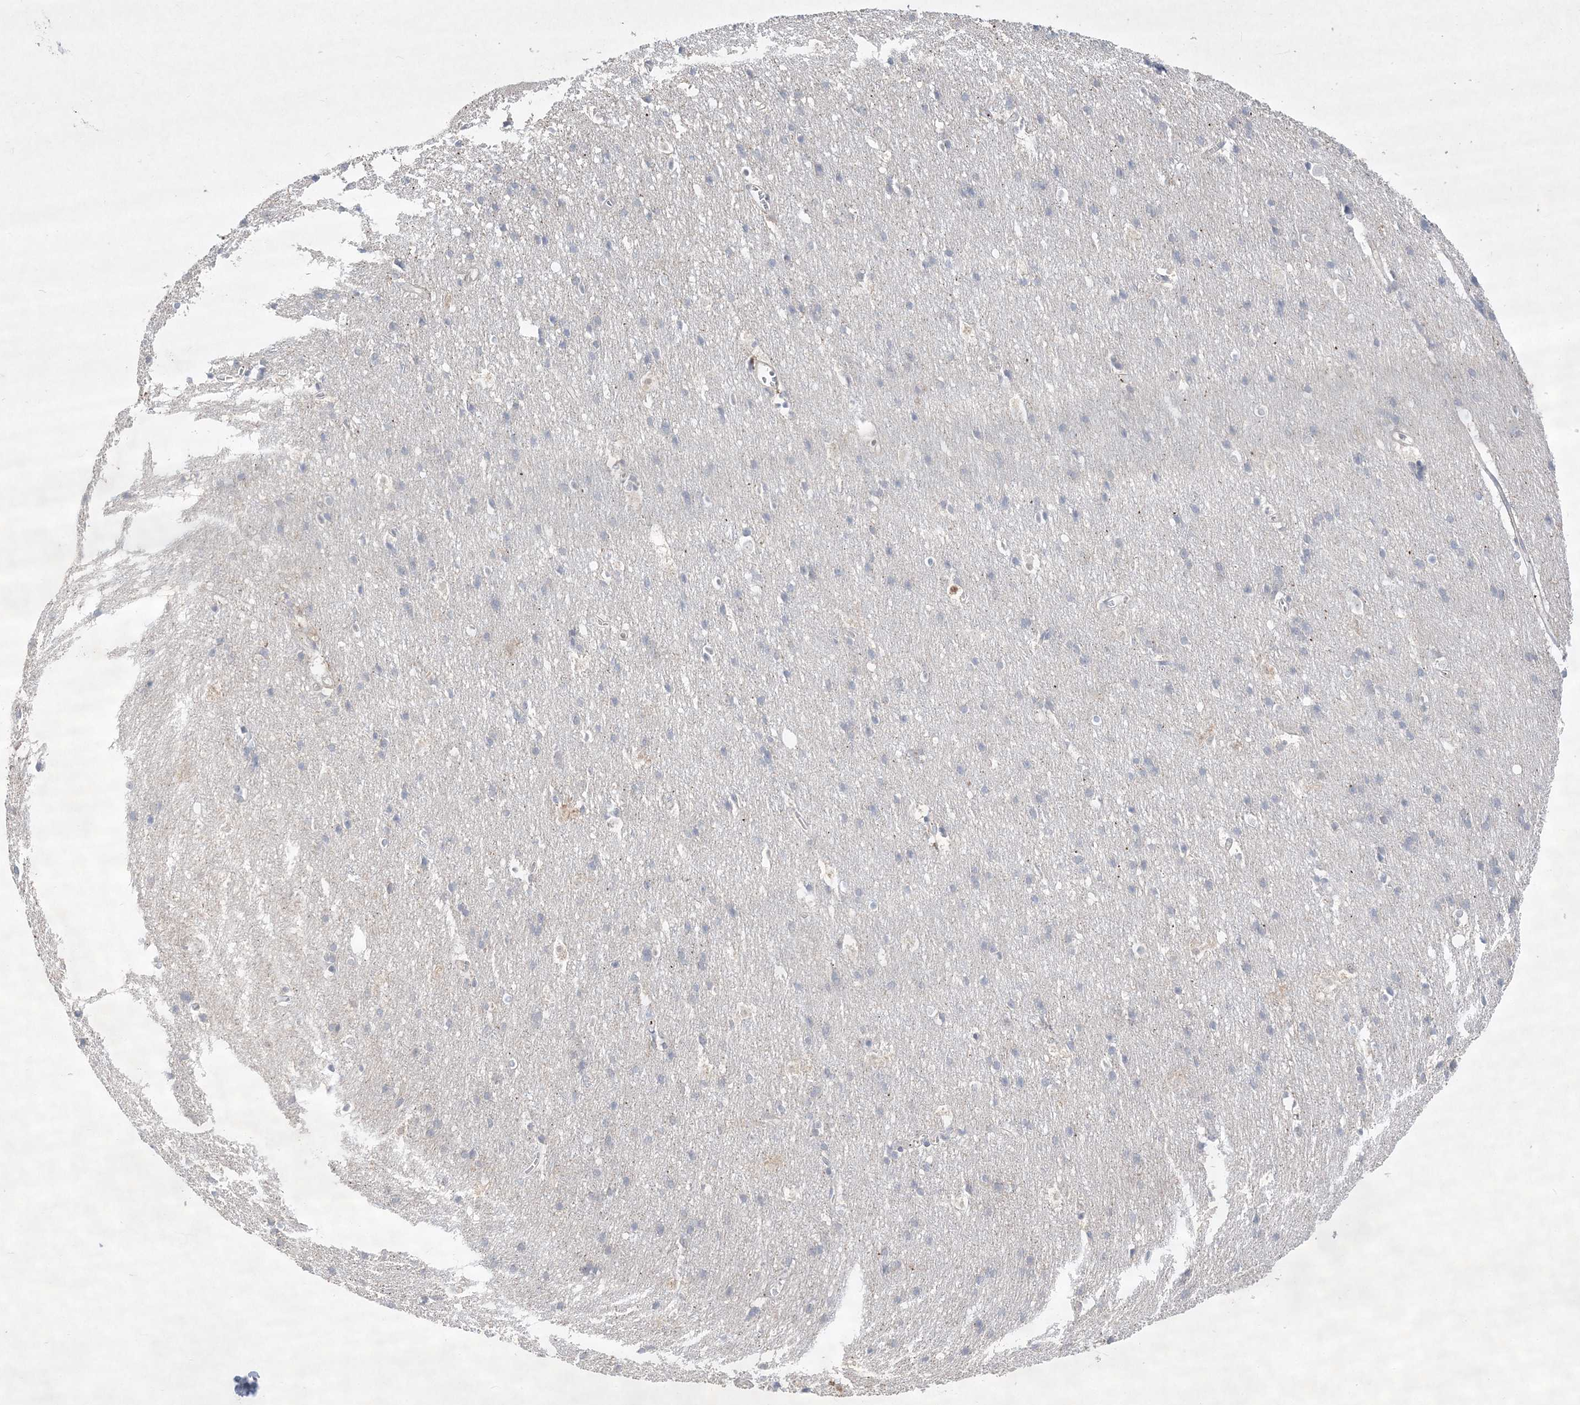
{"staining": {"intensity": "weak", "quantity": "25%-75%", "location": "cytoplasmic/membranous"}, "tissue": "cerebral cortex", "cell_type": "Endothelial cells", "image_type": "normal", "snomed": [{"axis": "morphology", "description": "Normal tissue, NOS"}, {"axis": "topography", "description": "Cerebral cortex"}], "caption": "Cerebral cortex stained with DAB (3,3'-diaminobenzidine) immunohistochemistry shows low levels of weak cytoplasmic/membranous expression in approximately 25%-75% of endothelial cells.", "gene": "CLNK", "patient": {"sex": "male", "age": 54}}